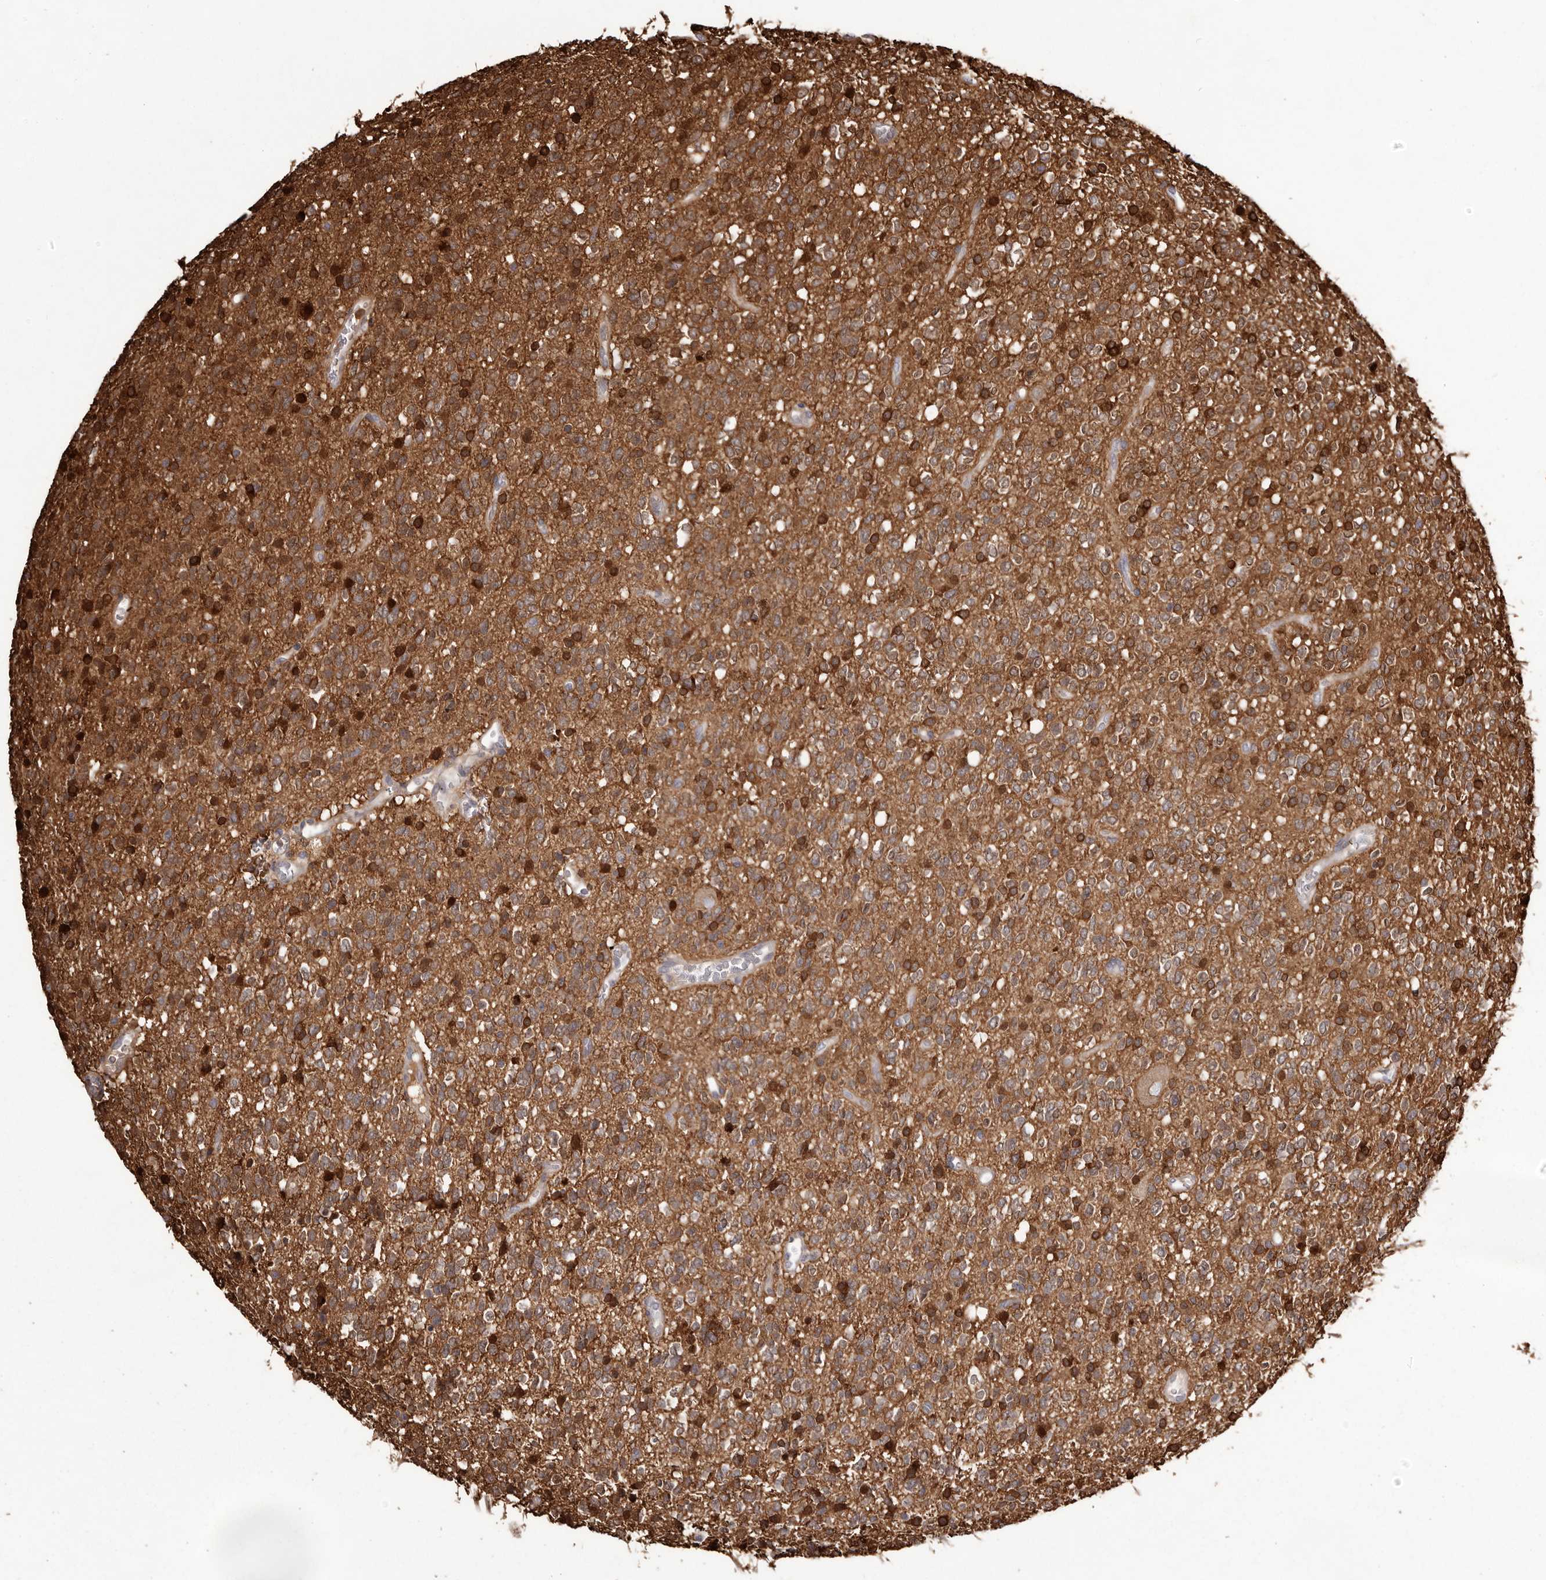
{"staining": {"intensity": "strong", "quantity": ">75%", "location": "cytoplasmic/membranous"}, "tissue": "glioma", "cell_type": "Tumor cells", "image_type": "cancer", "snomed": [{"axis": "morphology", "description": "Glioma, malignant, High grade"}, {"axis": "topography", "description": "Brain"}], "caption": "There is high levels of strong cytoplasmic/membranous staining in tumor cells of glioma, as demonstrated by immunohistochemical staining (brown color).", "gene": "GFOD1", "patient": {"sex": "male", "age": 34}}